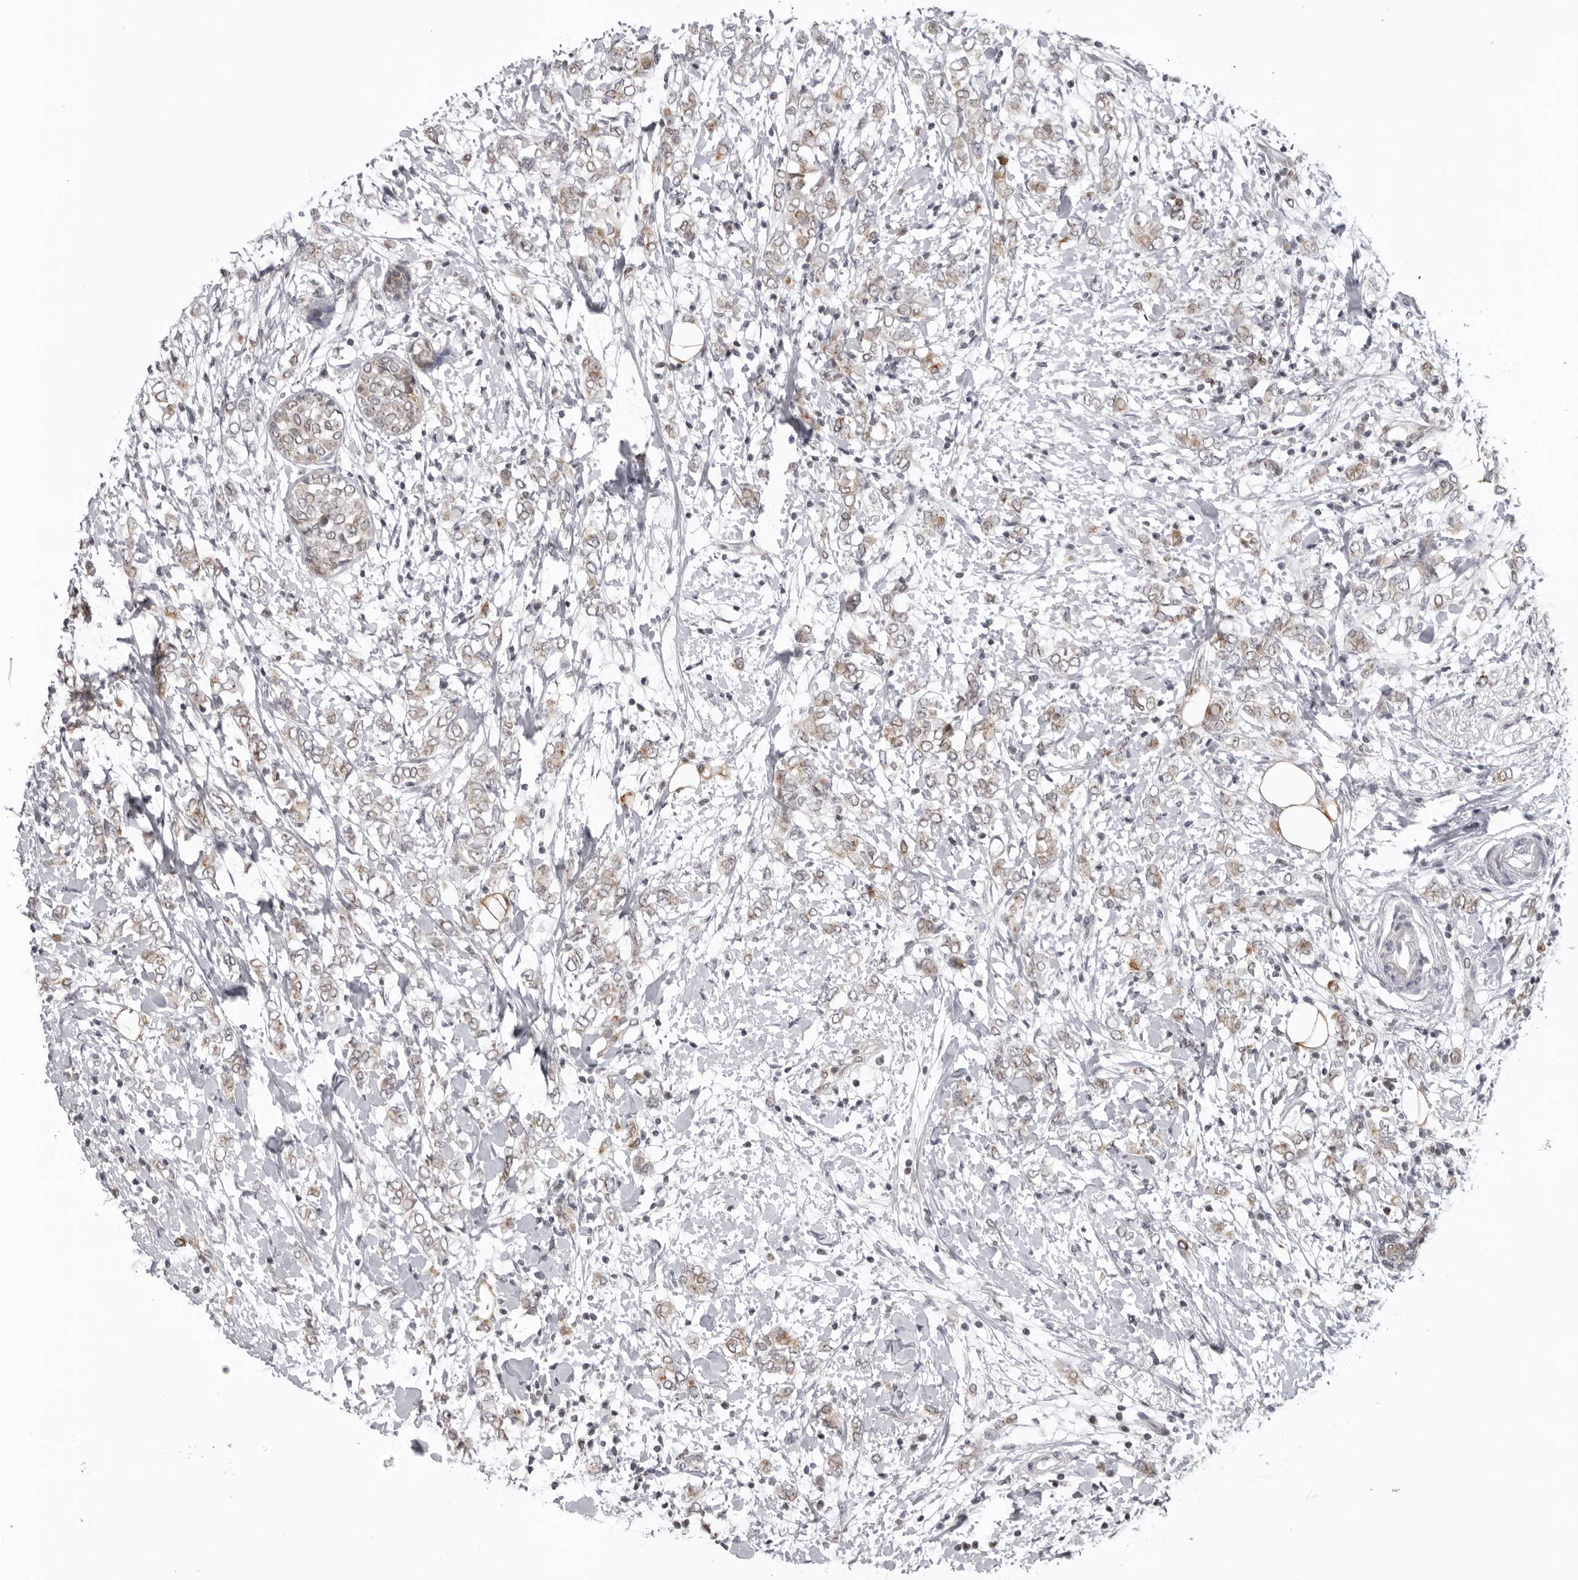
{"staining": {"intensity": "weak", "quantity": "25%-75%", "location": "cytoplasmic/membranous"}, "tissue": "breast cancer", "cell_type": "Tumor cells", "image_type": "cancer", "snomed": [{"axis": "morphology", "description": "Normal tissue, NOS"}, {"axis": "morphology", "description": "Lobular carcinoma"}, {"axis": "topography", "description": "Breast"}], "caption": "A low amount of weak cytoplasmic/membranous positivity is appreciated in about 25%-75% of tumor cells in breast cancer (lobular carcinoma) tissue.", "gene": "MRPS15", "patient": {"sex": "female", "age": 47}}